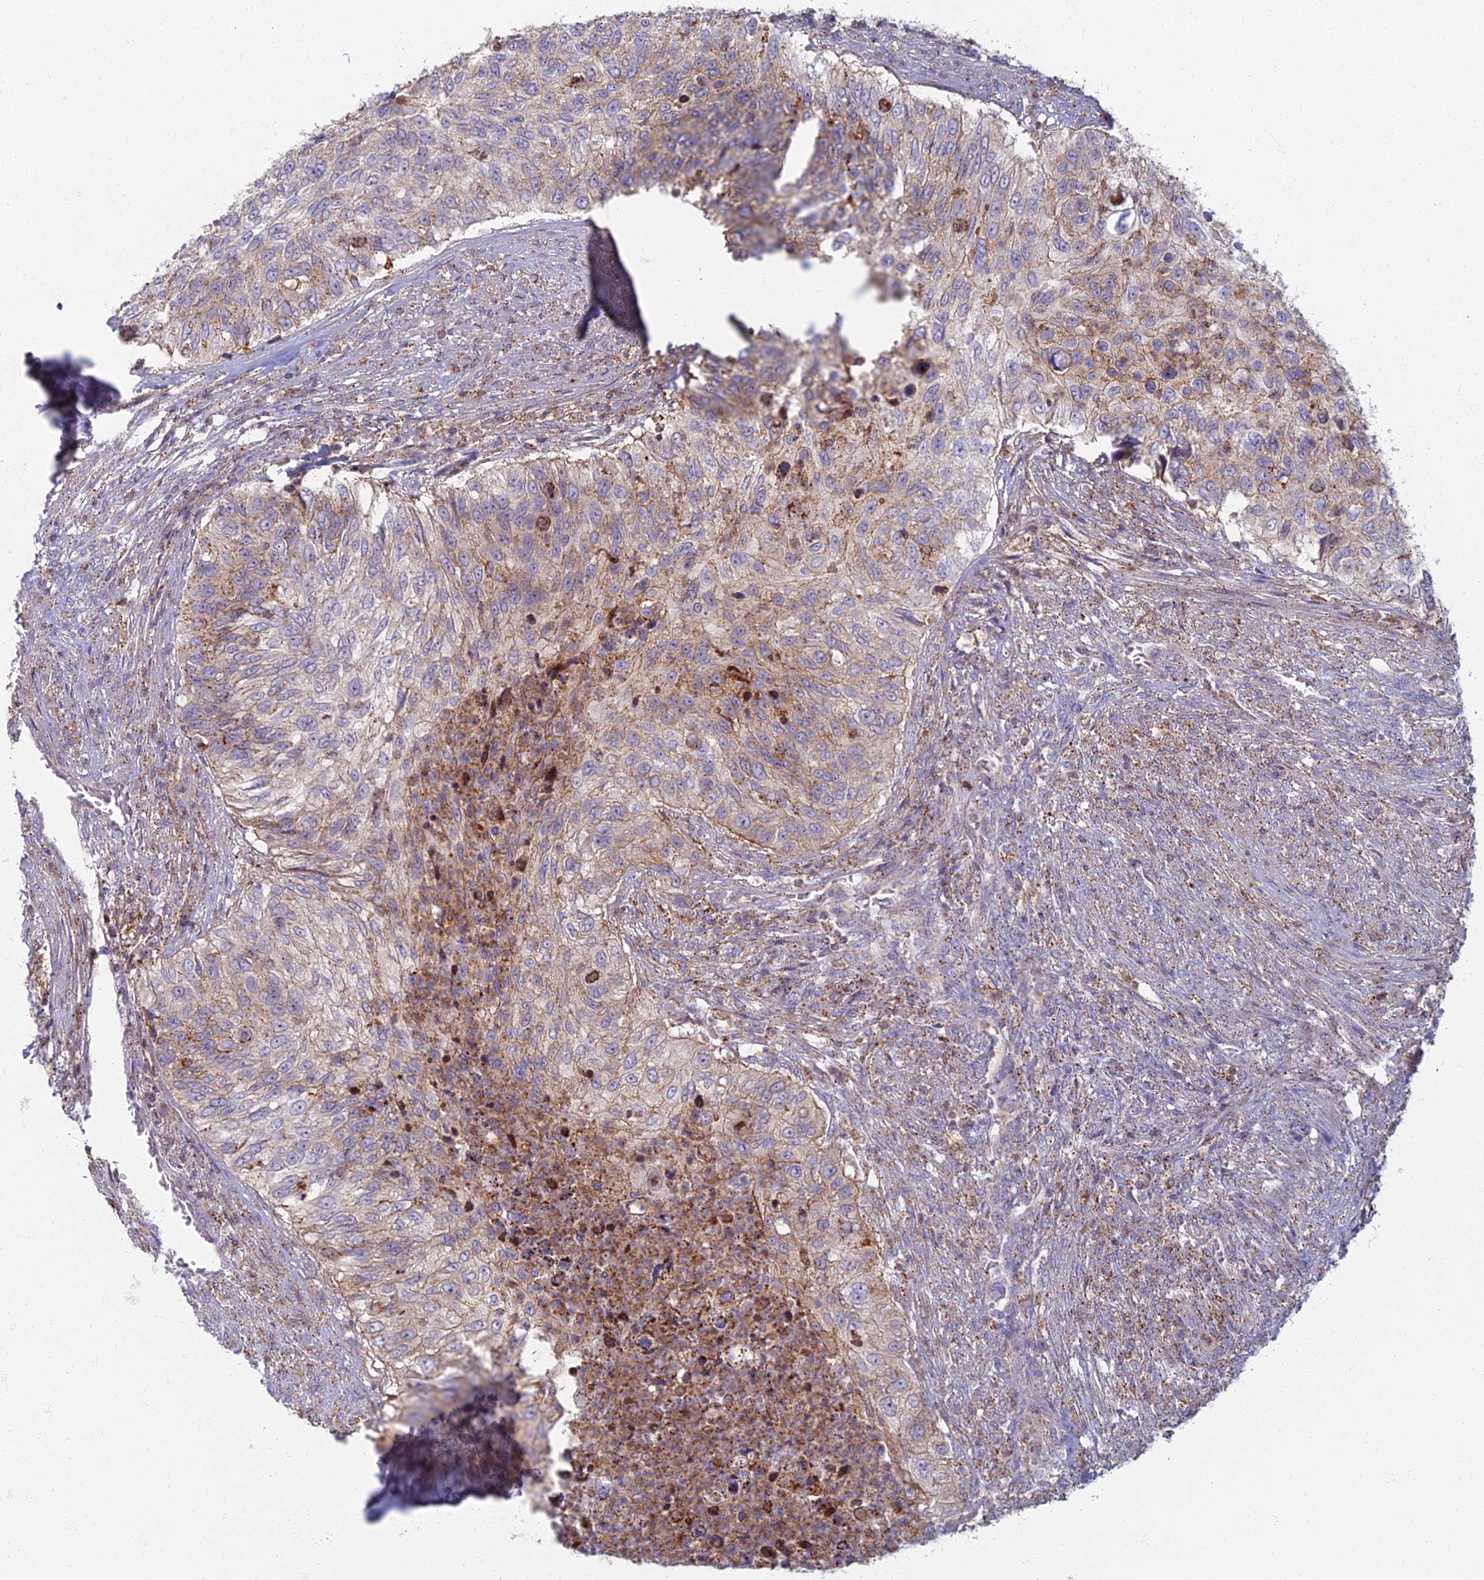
{"staining": {"intensity": "weak", "quantity": "25%-75%", "location": "cytoplasmic/membranous"}, "tissue": "urothelial cancer", "cell_type": "Tumor cells", "image_type": "cancer", "snomed": [{"axis": "morphology", "description": "Urothelial carcinoma, High grade"}, {"axis": "topography", "description": "Urinary bladder"}], "caption": "Immunohistochemical staining of urothelial cancer exhibits low levels of weak cytoplasmic/membranous protein expression in approximately 25%-75% of tumor cells. (Stains: DAB (3,3'-diaminobenzidine) in brown, nuclei in blue, Microscopy: brightfield microscopy at high magnification).", "gene": "CHMP4B", "patient": {"sex": "female", "age": 60}}